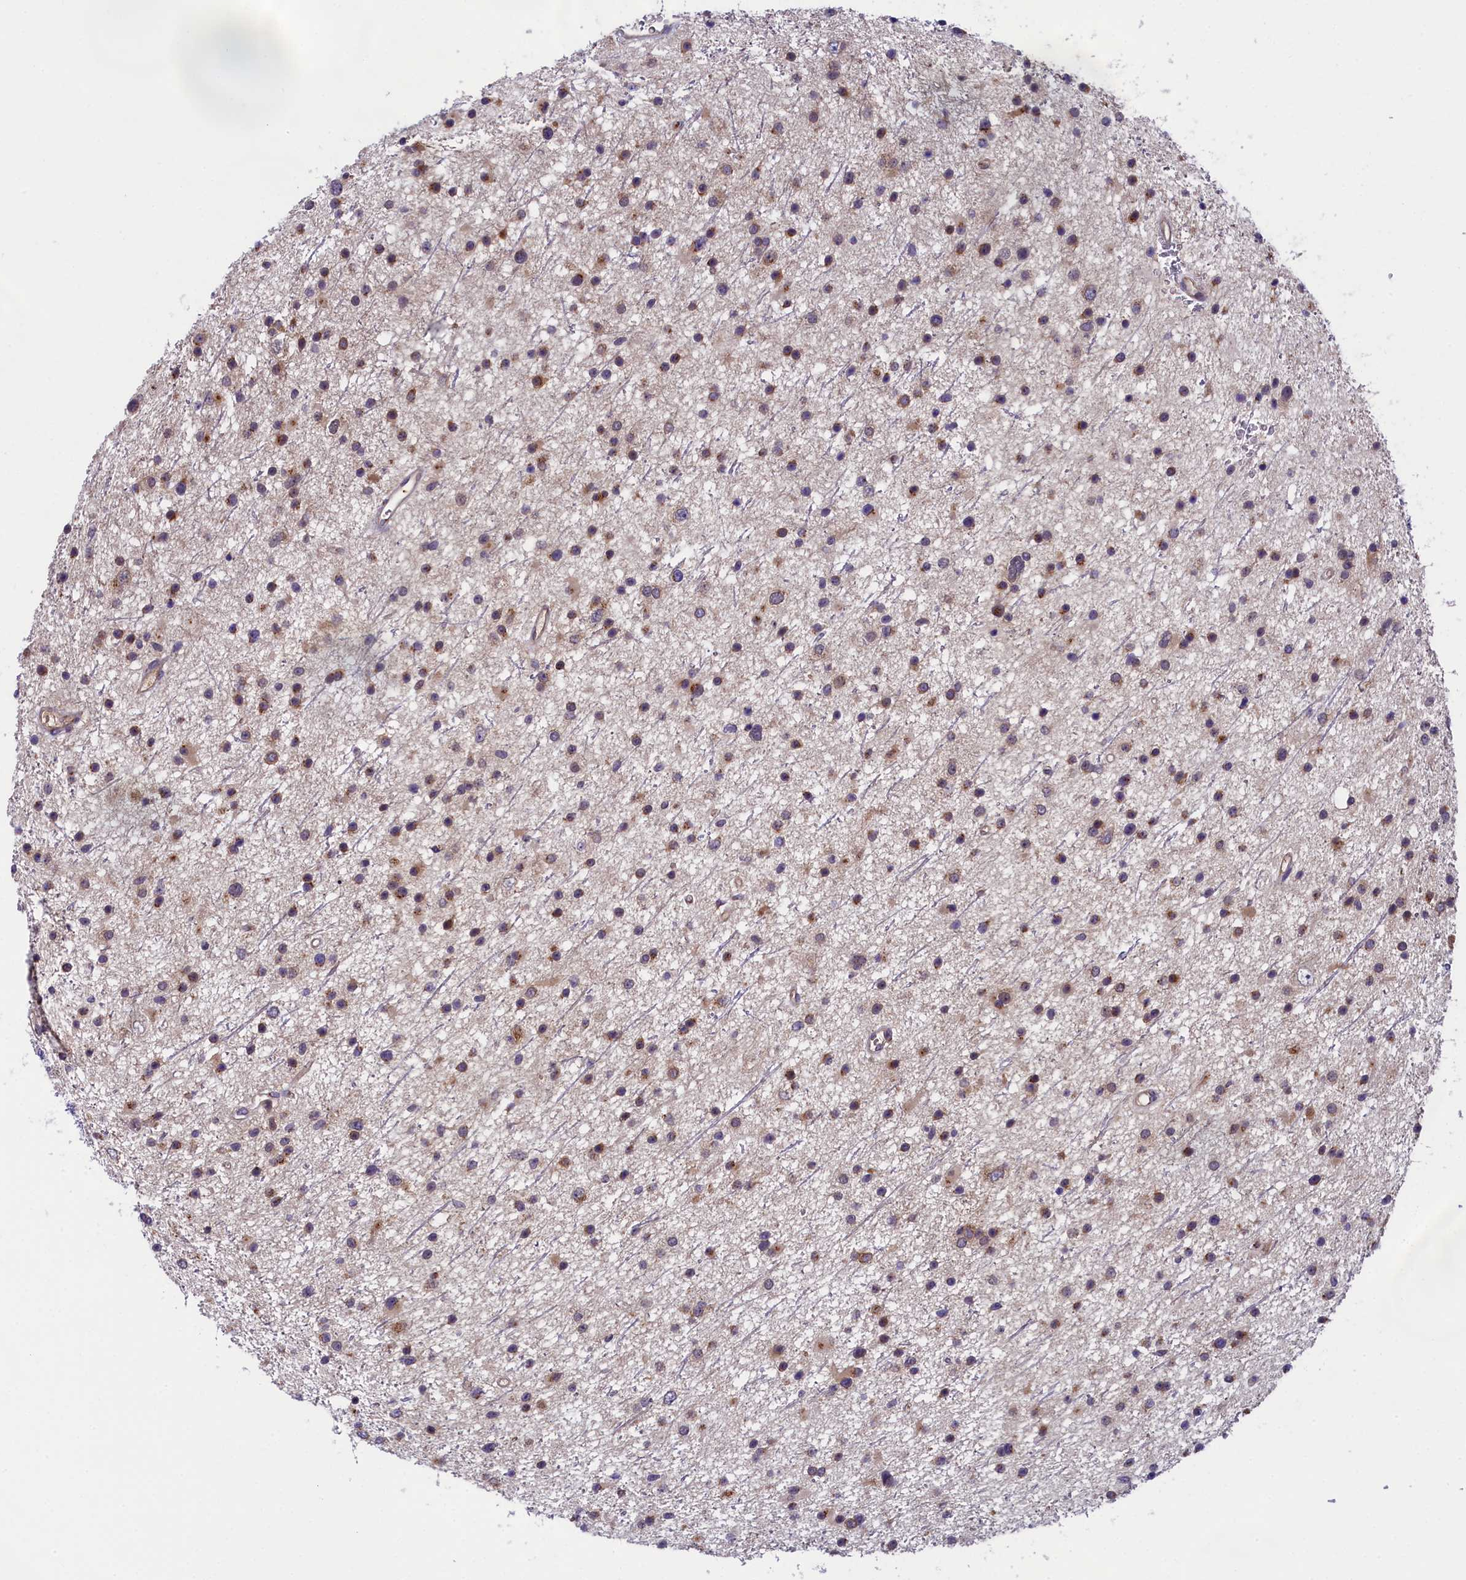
{"staining": {"intensity": "moderate", "quantity": ">75%", "location": "cytoplasmic/membranous"}, "tissue": "glioma", "cell_type": "Tumor cells", "image_type": "cancer", "snomed": [{"axis": "morphology", "description": "Glioma, malignant, Low grade"}, {"axis": "topography", "description": "Cerebral cortex"}], "caption": "IHC of malignant low-grade glioma displays medium levels of moderate cytoplasmic/membranous expression in approximately >75% of tumor cells. The protein of interest is shown in brown color, while the nuclei are stained blue.", "gene": "ABCC8", "patient": {"sex": "female", "age": 39}}